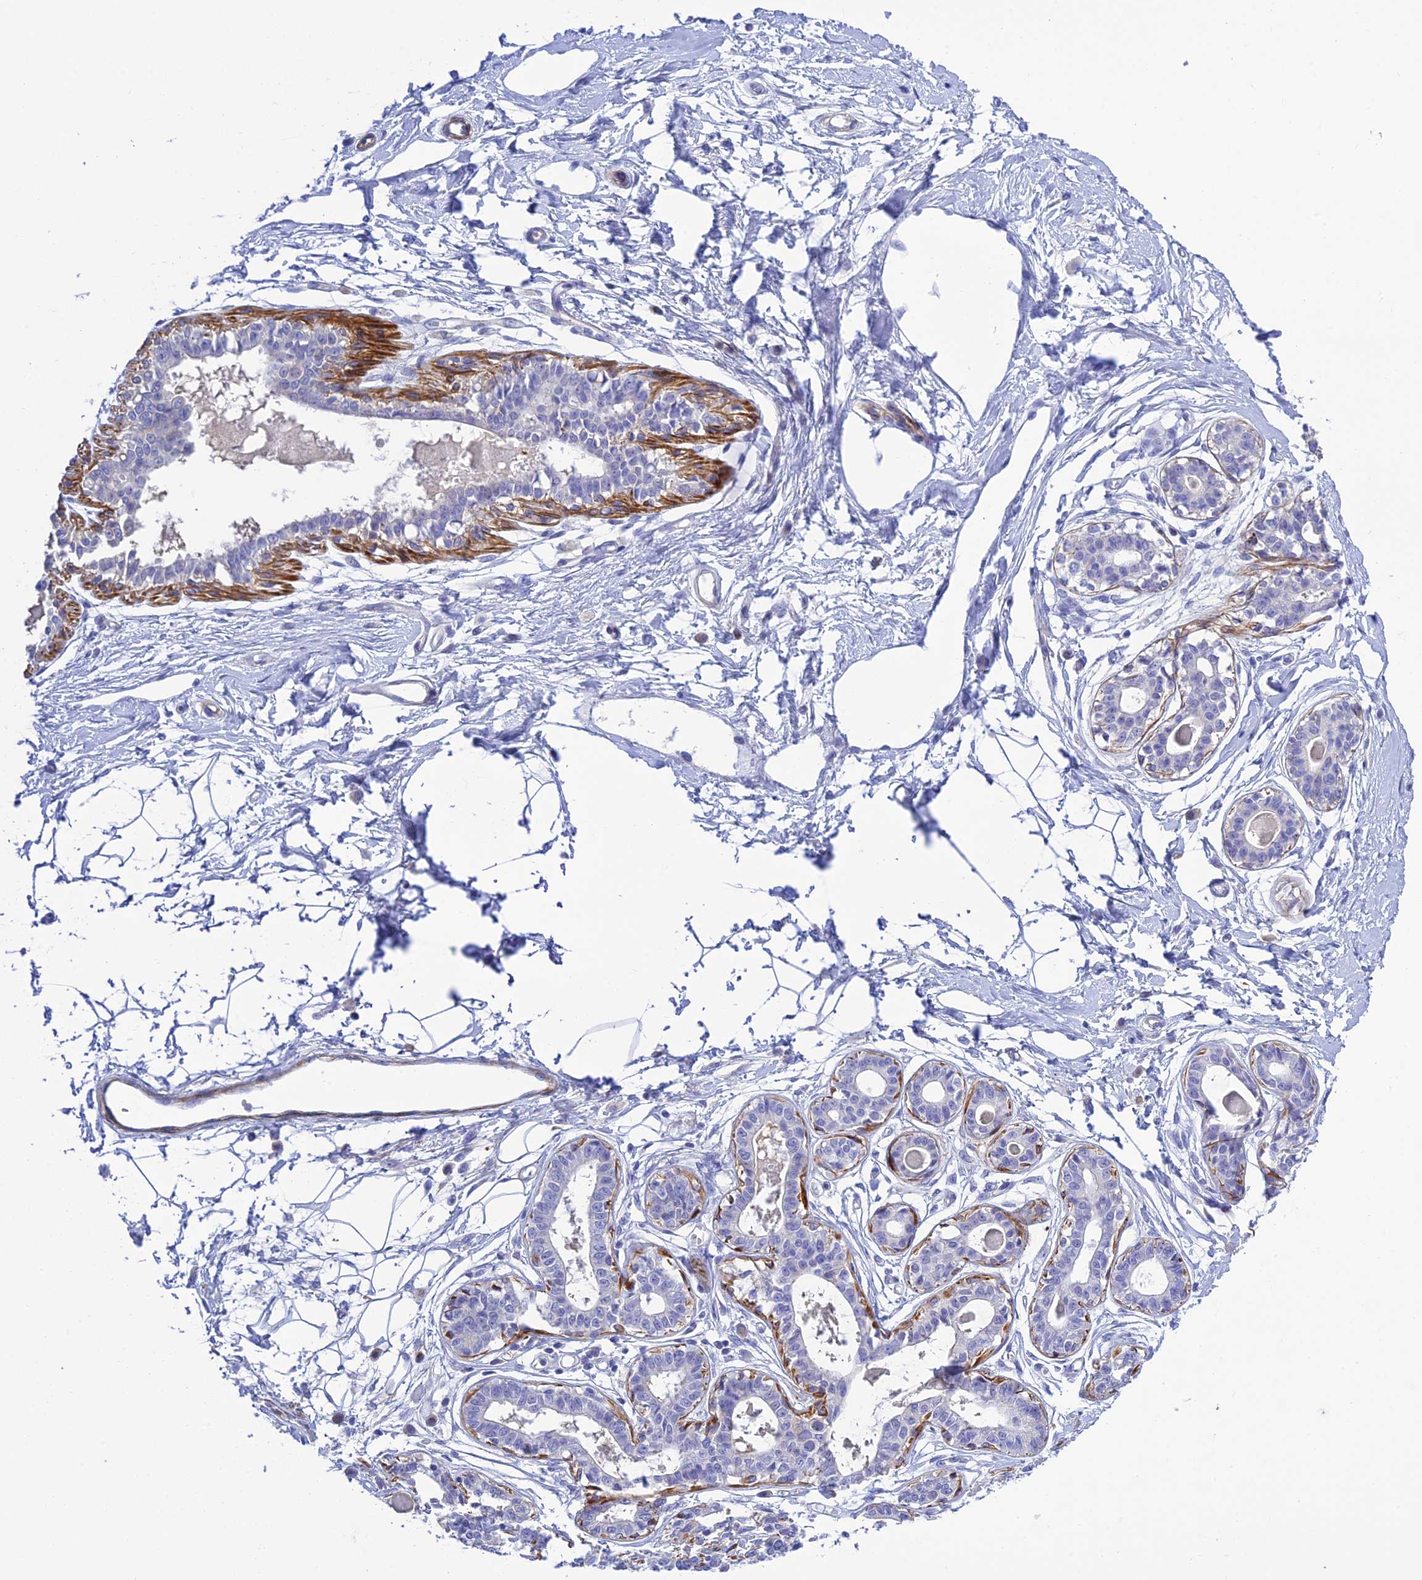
{"staining": {"intensity": "negative", "quantity": "none", "location": "none"}, "tissue": "breast", "cell_type": "Adipocytes", "image_type": "normal", "snomed": [{"axis": "morphology", "description": "Normal tissue, NOS"}, {"axis": "topography", "description": "Breast"}], "caption": "The micrograph reveals no significant expression in adipocytes of breast.", "gene": "ZDHHC16", "patient": {"sex": "female", "age": 45}}